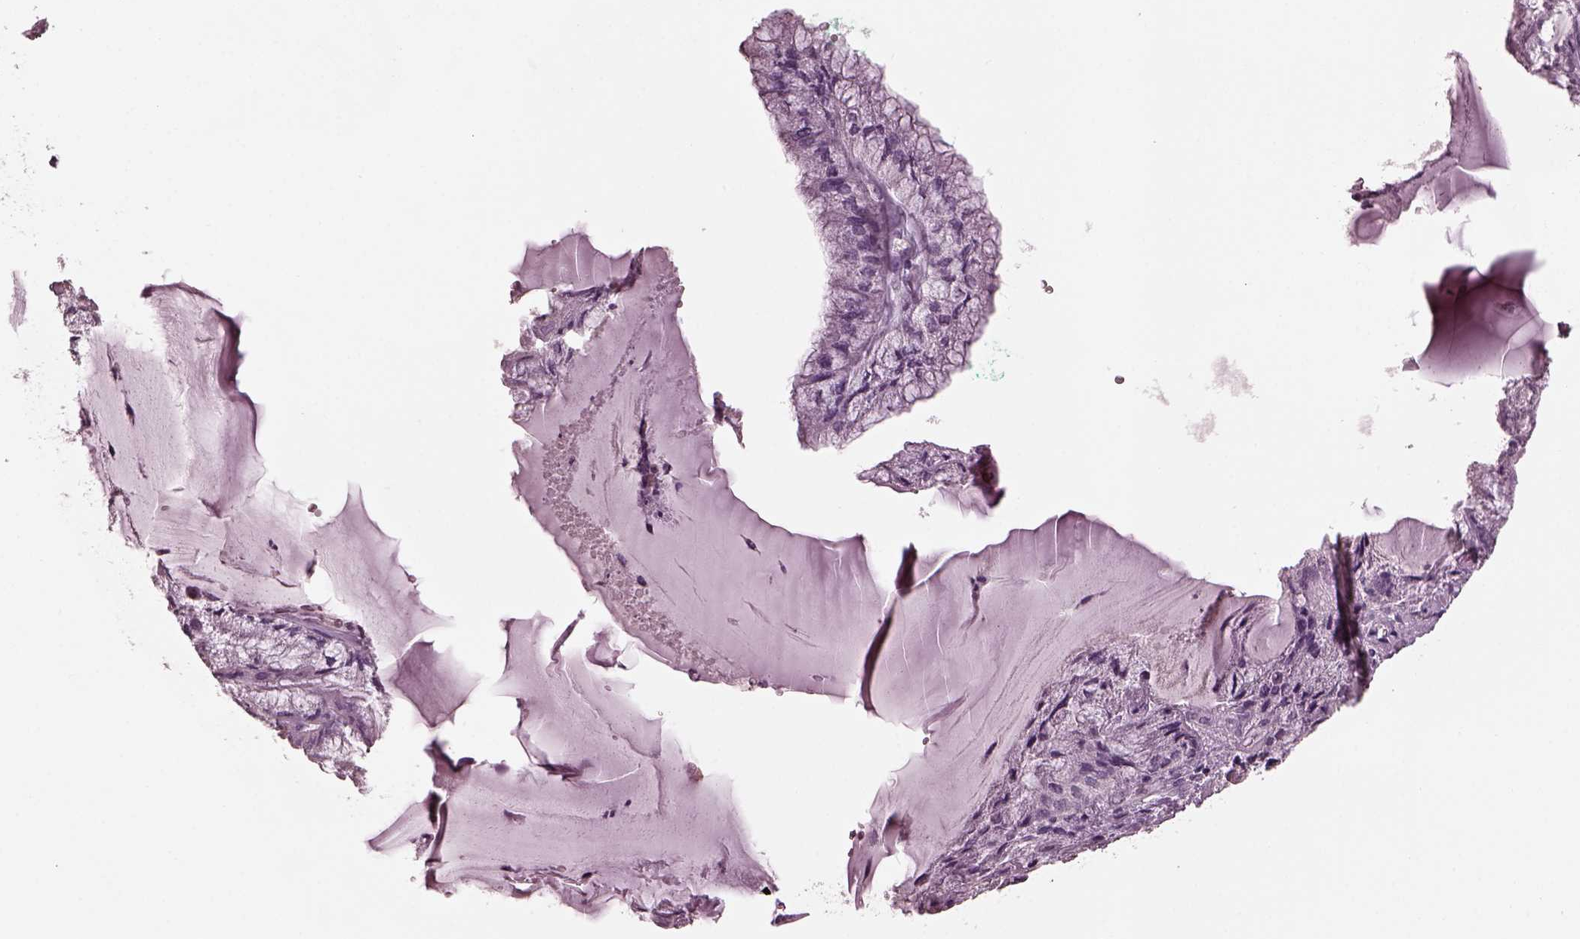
{"staining": {"intensity": "negative", "quantity": "none", "location": "none"}, "tissue": "endometrial cancer", "cell_type": "Tumor cells", "image_type": "cancer", "snomed": [{"axis": "morphology", "description": "Carcinoma, NOS"}, {"axis": "topography", "description": "Endometrium"}], "caption": "This is an immunohistochemistry (IHC) histopathology image of endometrial carcinoma. There is no expression in tumor cells.", "gene": "TSKS", "patient": {"sex": "female", "age": 62}}